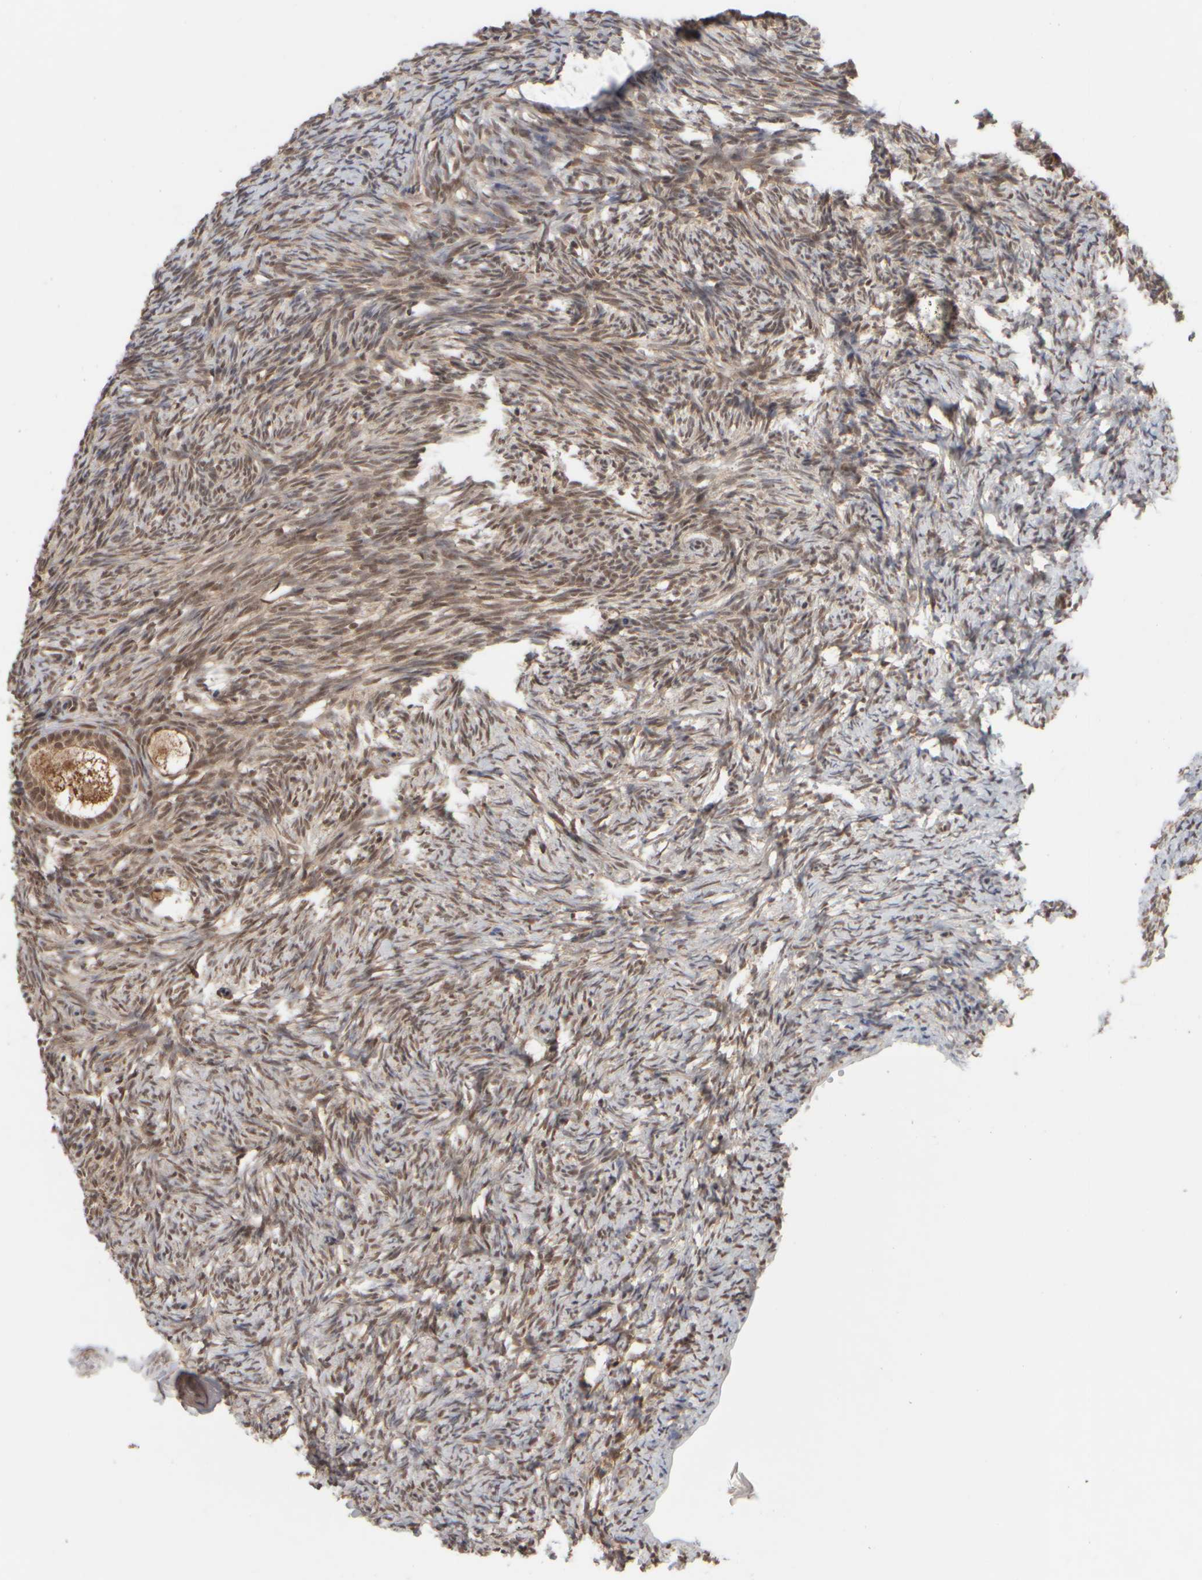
{"staining": {"intensity": "moderate", "quantity": ">75%", "location": "cytoplasmic/membranous"}, "tissue": "ovary", "cell_type": "Follicle cells", "image_type": "normal", "snomed": [{"axis": "morphology", "description": "Normal tissue, NOS"}, {"axis": "topography", "description": "Ovary"}], "caption": "Follicle cells exhibit moderate cytoplasmic/membranous positivity in approximately >75% of cells in unremarkable ovary.", "gene": "SYNRG", "patient": {"sex": "female", "age": 34}}